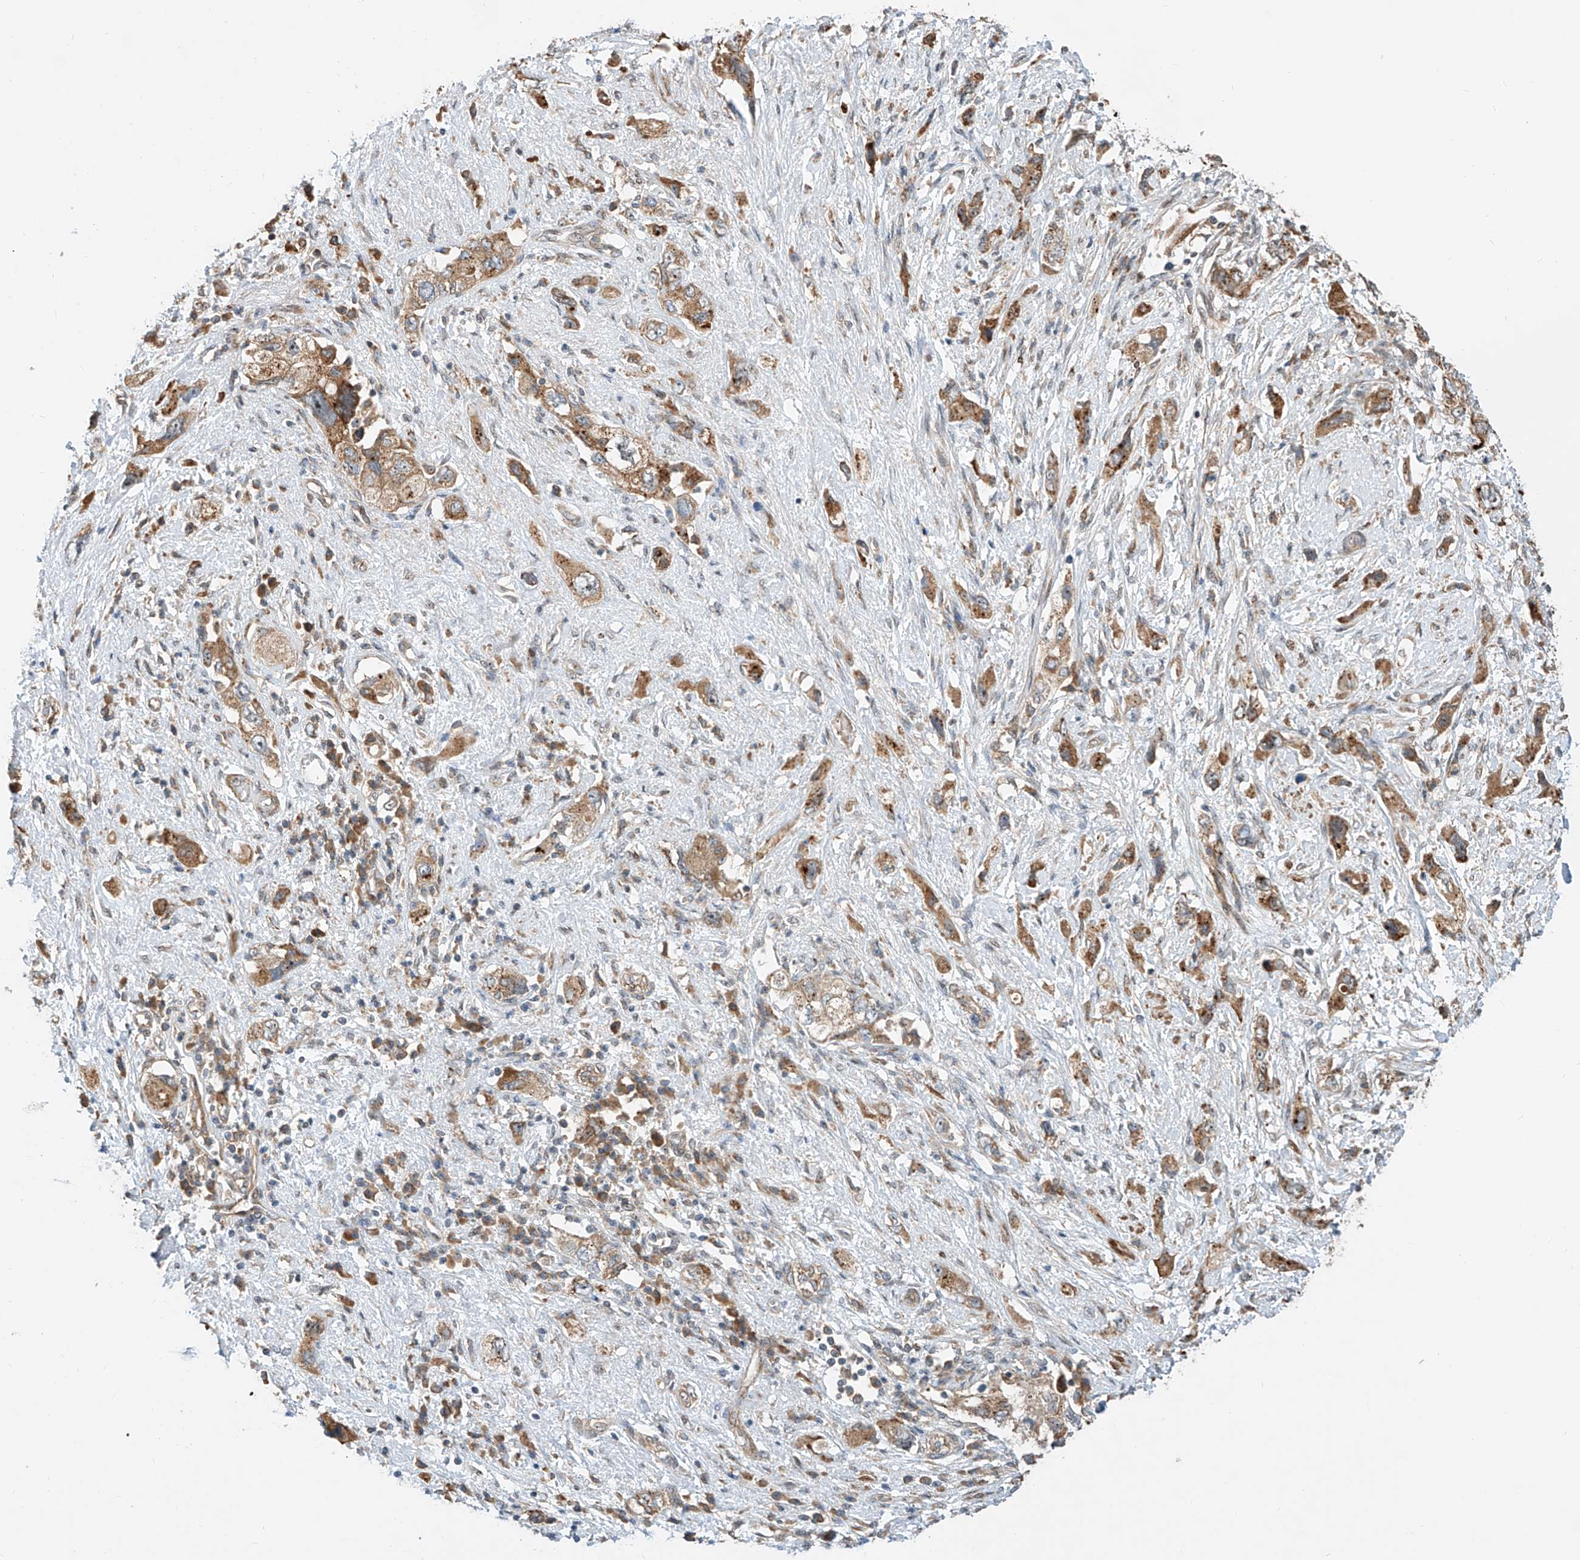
{"staining": {"intensity": "moderate", "quantity": ">75%", "location": "cytoplasmic/membranous"}, "tissue": "pancreatic cancer", "cell_type": "Tumor cells", "image_type": "cancer", "snomed": [{"axis": "morphology", "description": "Adenocarcinoma, NOS"}, {"axis": "topography", "description": "Pancreas"}], "caption": "Adenocarcinoma (pancreatic) stained with a brown dye displays moderate cytoplasmic/membranous positive positivity in approximately >75% of tumor cells.", "gene": "CPAMD8", "patient": {"sex": "female", "age": 73}}